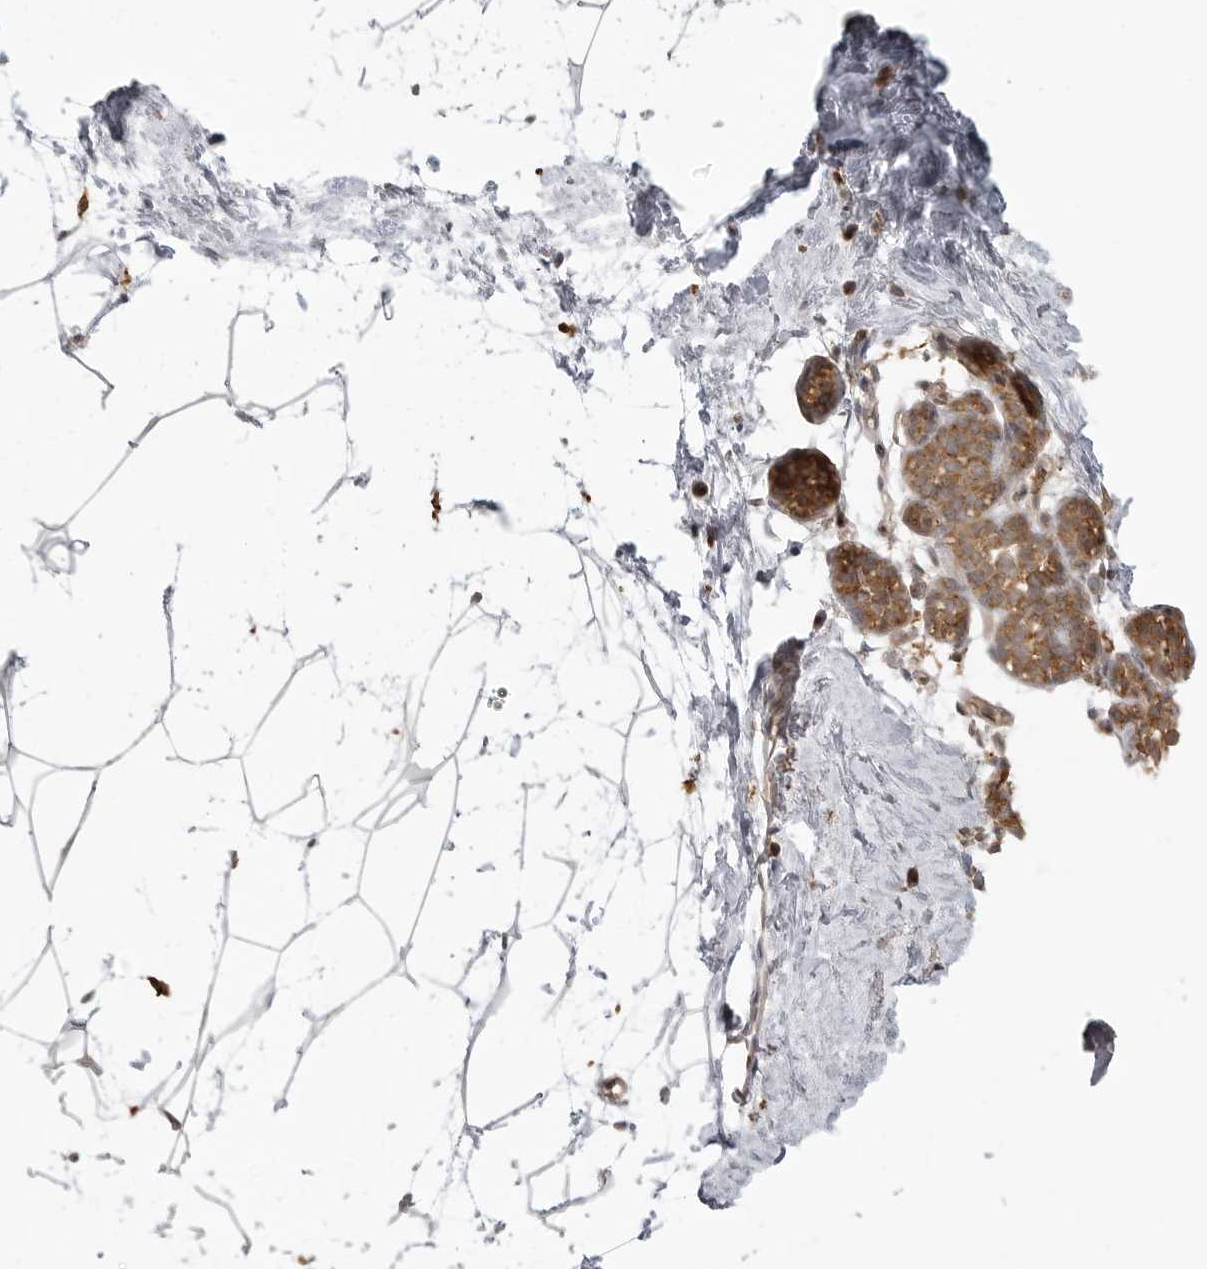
{"staining": {"intensity": "negative", "quantity": "none", "location": "none"}, "tissue": "breast", "cell_type": "Adipocytes", "image_type": "normal", "snomed": [{"axis": "morphology", "description": "Normal tissue, NOS"}, {"axis": "topography", "description": "Breast"}], "caption": "This photomicrograph is of normal breast stained with IHC to label a protein in brown with the nuclei are counter-stained blue. There is no staining in adipocytes.", "gene": "FAT3", "patient": {"sex": "female", "age": 62}}